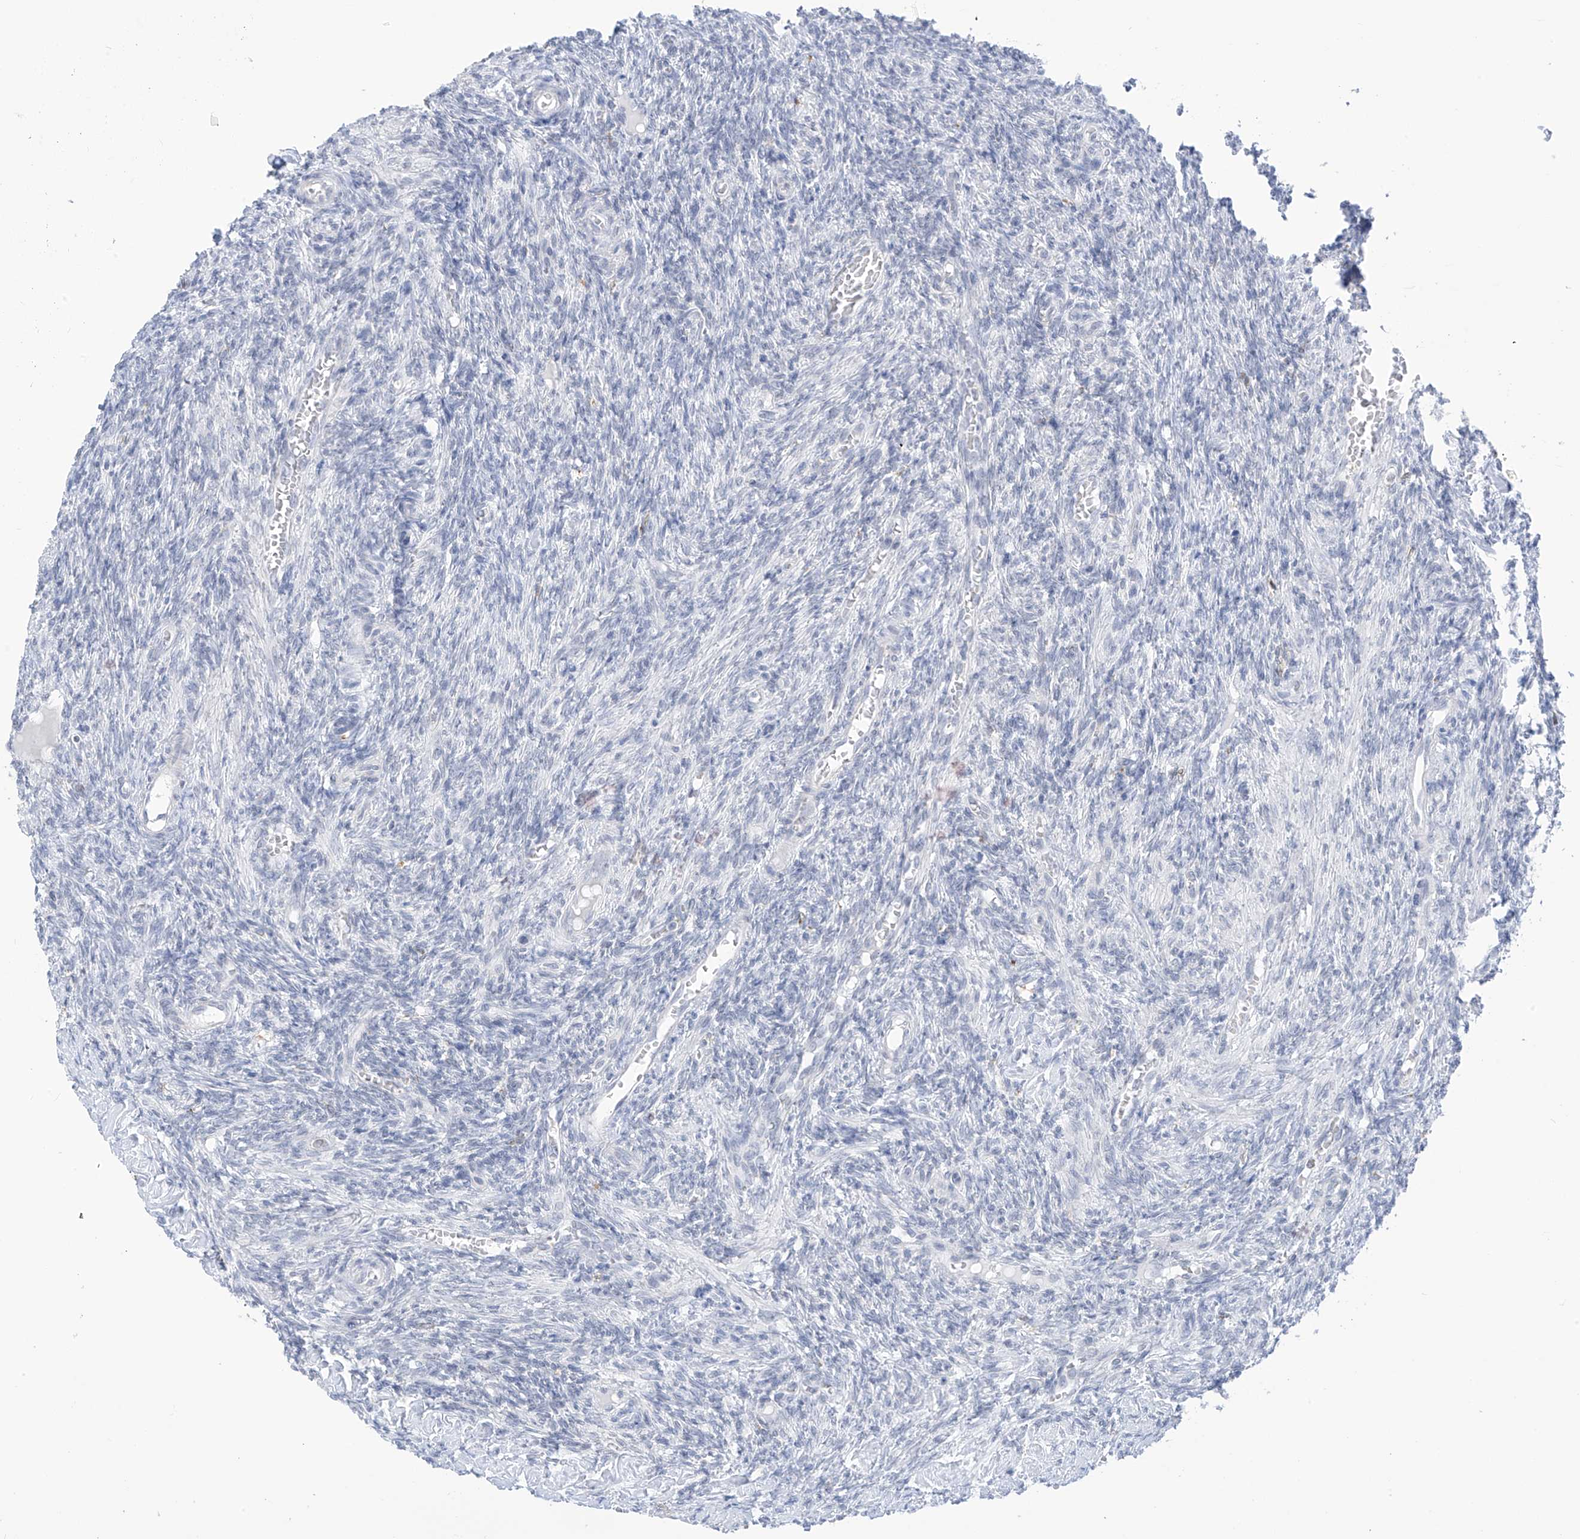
{"staining": {"intensity": "negative", "quantity": "none", "location": "none"}, "tissue": "ovary", "cell_type": "Ovarian stroma cells", "image_type": "normal", "snomed": [{"axis": "morphology", "description": "Normal tissue, NOS"}, {"axis": "topography", "description": "Ovary"}], "caption": "DAB immunohistochemical staining of unremarkable ovary shows no significant expression in ovarian stroma cells.", "gene": "TBXAS1", "patient": {"sex": "female", "age": 27}}